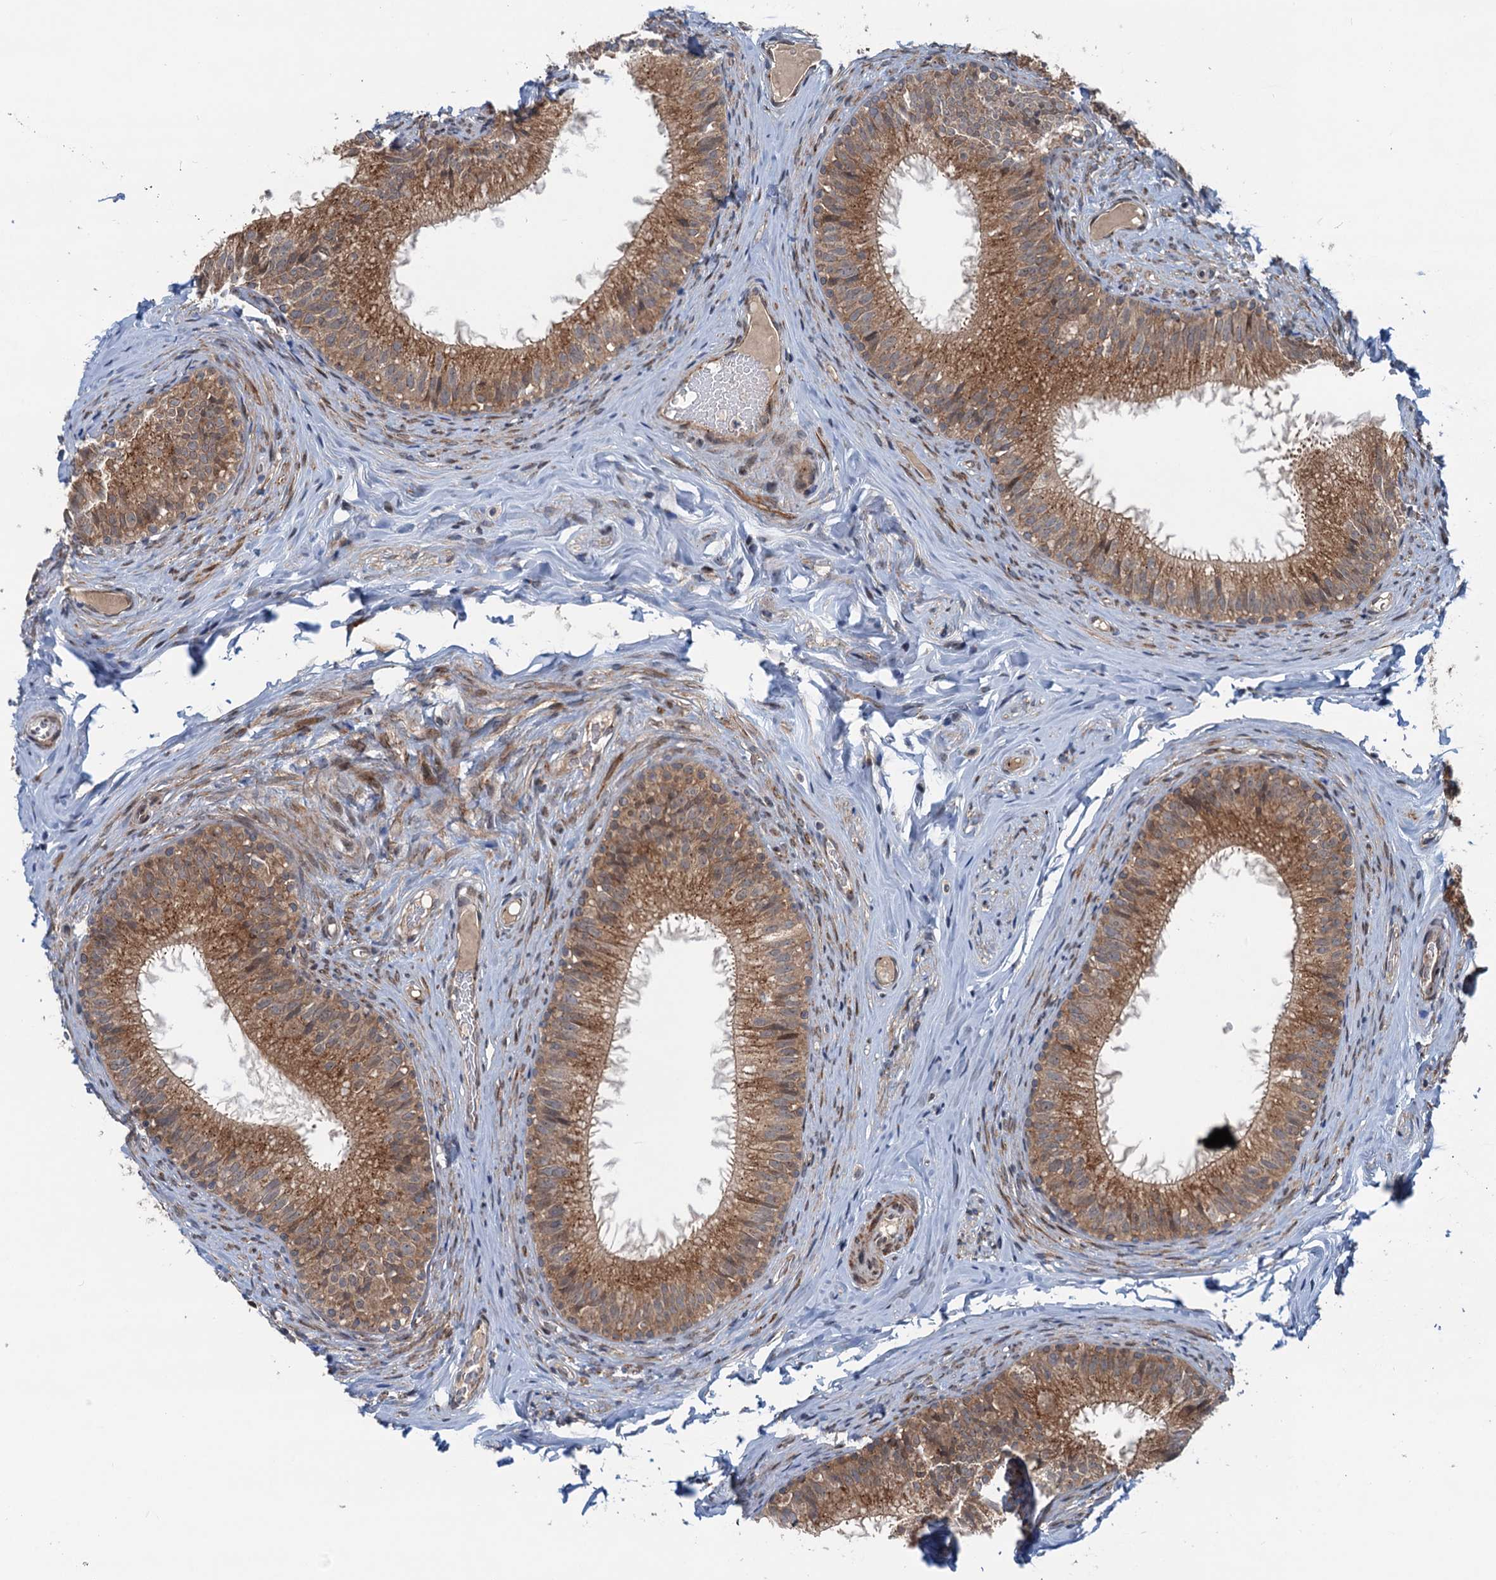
{"staining": {"intensity": "moderate", "quantity": ">75%", "location": "cytoplasmic/membranous"}, "tissue": "epididymis", "cell_type": "Glandular cells", "image_type": "normal", "snomed": [{"axis": "morphology", "description": "Normal tissue, NOS"}, {"axis": "topography", "description": "Epididymis"}], "caption": "High-magnification brightfield microscopy of unremarkable epididymis stained with DAB (3,3'-diaminobenzidine) (brown) and counterstained with hematoxylin (blue). glandular cells exhibit moderate cytoplasmic/membranous positivity is appreciated in approximately>75% of cells. (DAB (3,3'-diaminobenzidine) IHC, brown staining for protein, blue staining for nuclei).", "gene": "DYNC2I2", "patient": {"sex": "male", "age": 34}}